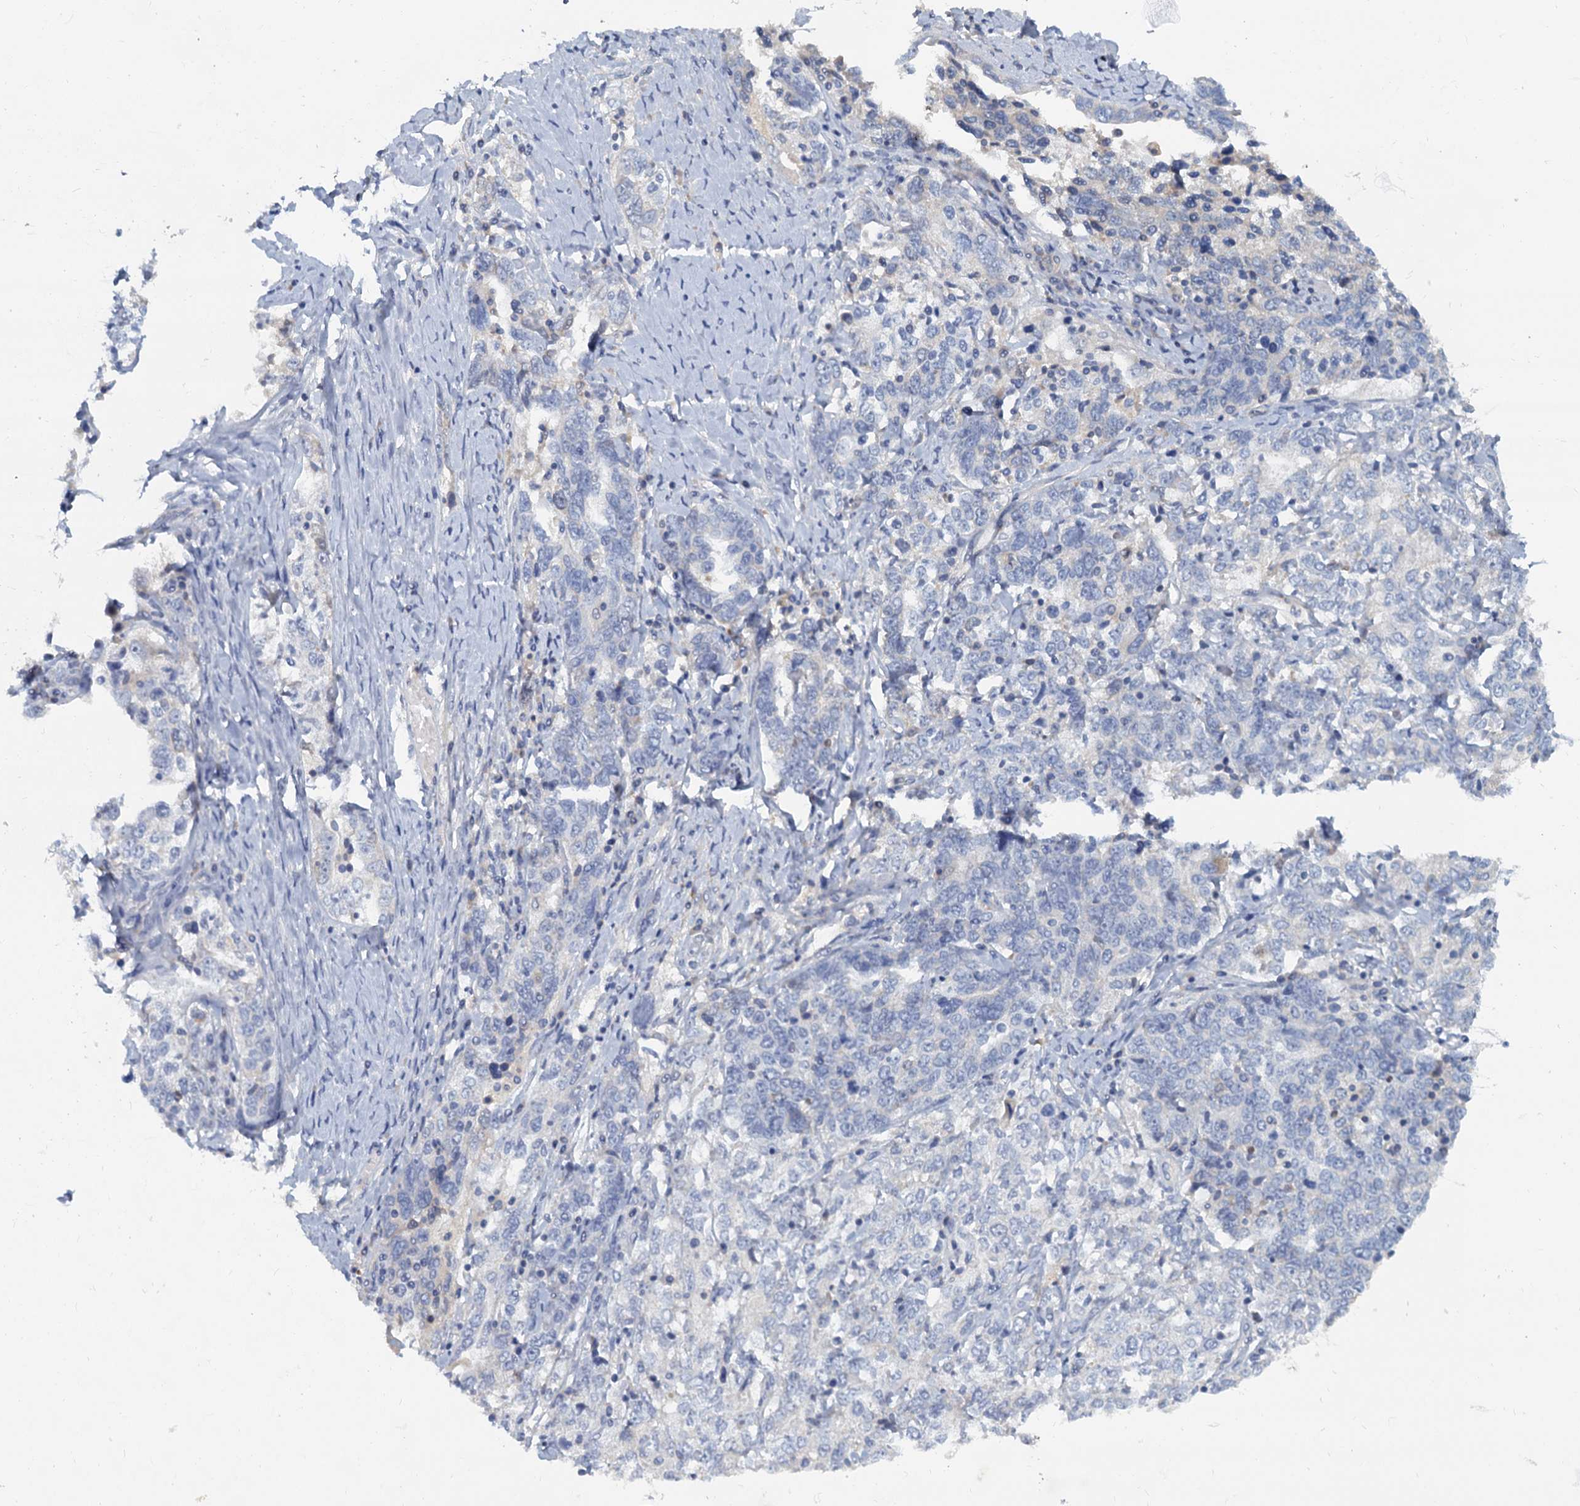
{"staining": {"intensity": "negative", "quantity": "none", "location": "none"}, "tissue": "ovarian cancer", "cell_type": "Tumor cells", "image_type": "cancer", "snomed": [{"axis": "morphology", "description": "Carcinoma, endometroid"}, {"axis": "topography", "description": "Ovary"}], "caption": "A photomicrograph of ovarian endometroid carcinoma stained for a protein exhibits no brown staining in tumor cells.", "gene": "ACSM3", "patient": {"sex": "female", "age": 62}}